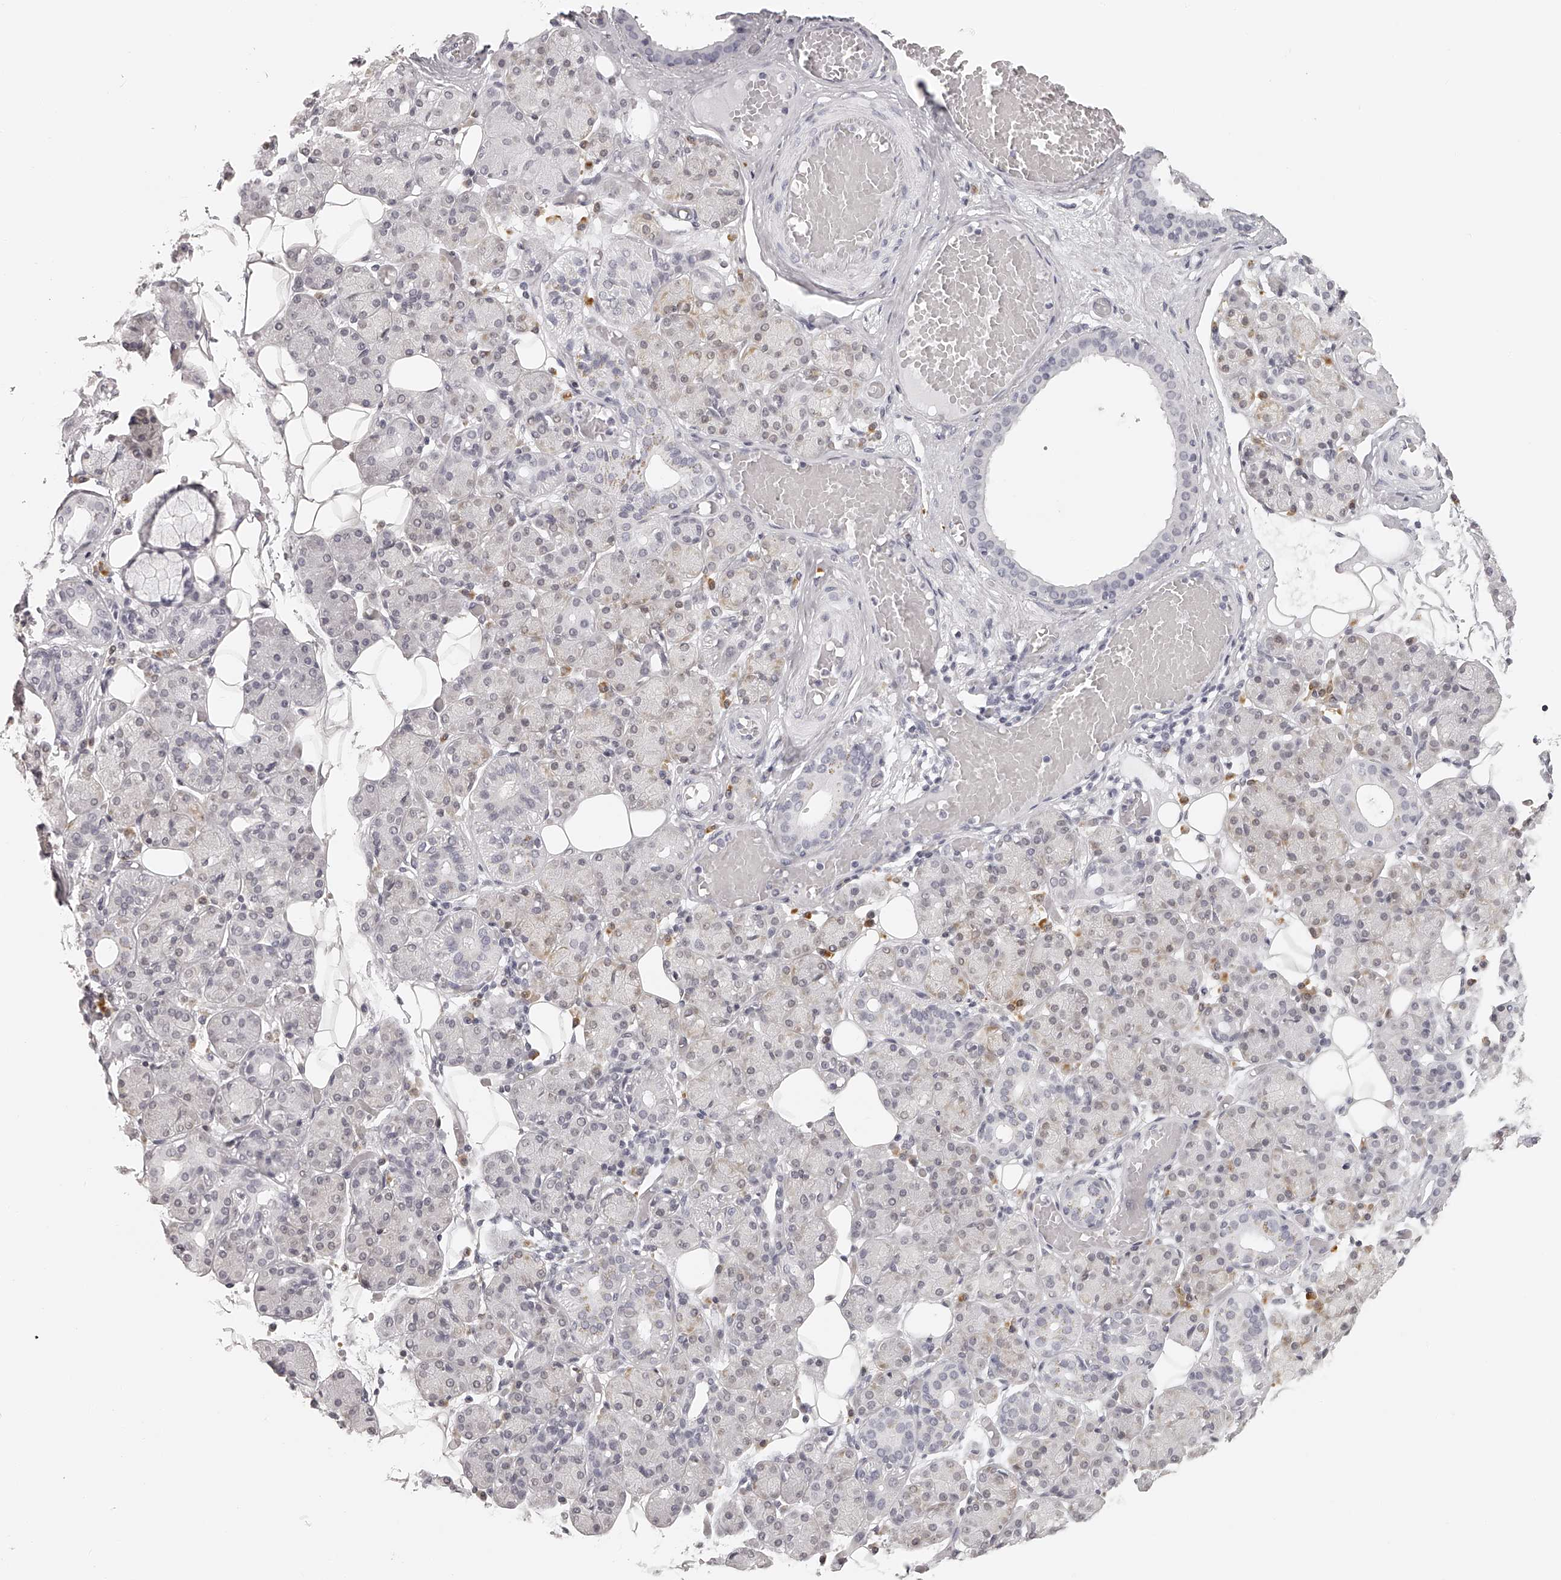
{"staining": {"intensity": "weak", "quantity": "<25%", "location": "nuclear"}, "tissue": "salivary gland", "cell_type": "Glandular cells", "image_type": "normal", "snomed": [{"axis": "morphology", "description": "Normal tissue, NOS"}, {"axis": "topography", "description": "Salivary gland"}], "caption": "Image shows no significant protein positivity in glandular cells of unremarkable salivary gland. (DAB (3,3'-diaminobenzidine) IHC with hematoxylin counter stain).", "gene": "SEC11C", "patient": {"sex": "male", "age": 63}}